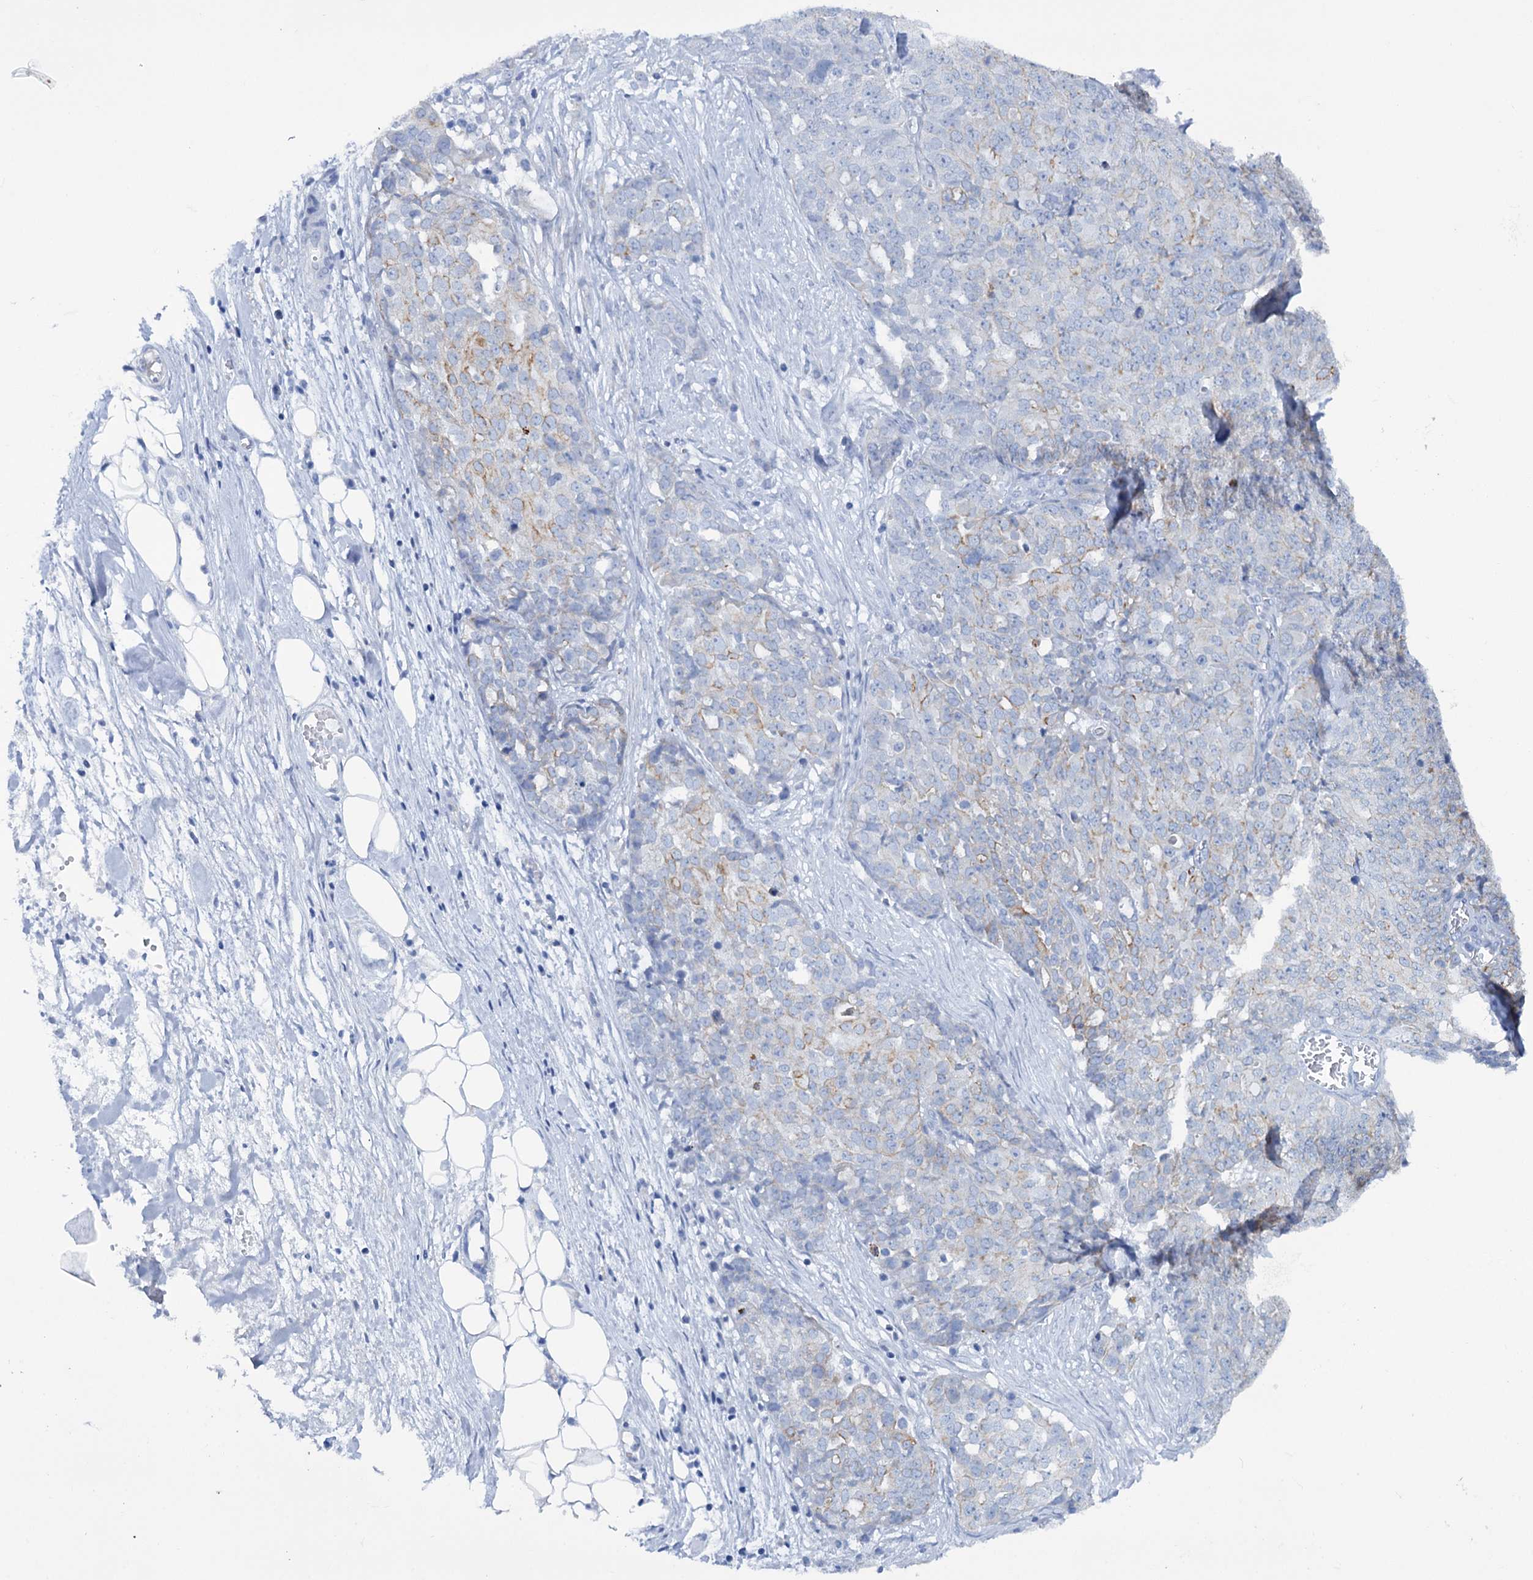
{"staining": {"intensity": "weak", "quantity": "<25%", "location": "cytoplasmic/membranous"}, "tissue": "ovarian cancer", "cell_type": "Tumor cells", "image_type": "cancer", "snomed": [{"axis": "morphology", "description": "Cystadenocarcinoma, serous, NOS"}, {"axis": "topography", "description": "Soft tissue"}, {"axis": "topography", "description": "Ovary"}], "caption": "A photomicrograph of ovarian serous cystadenocarcinoma stained for a protein displays no brown staining in tumor cells.", "gene": "FAAP20", "patient": {"sex": "female", "age": 57}}